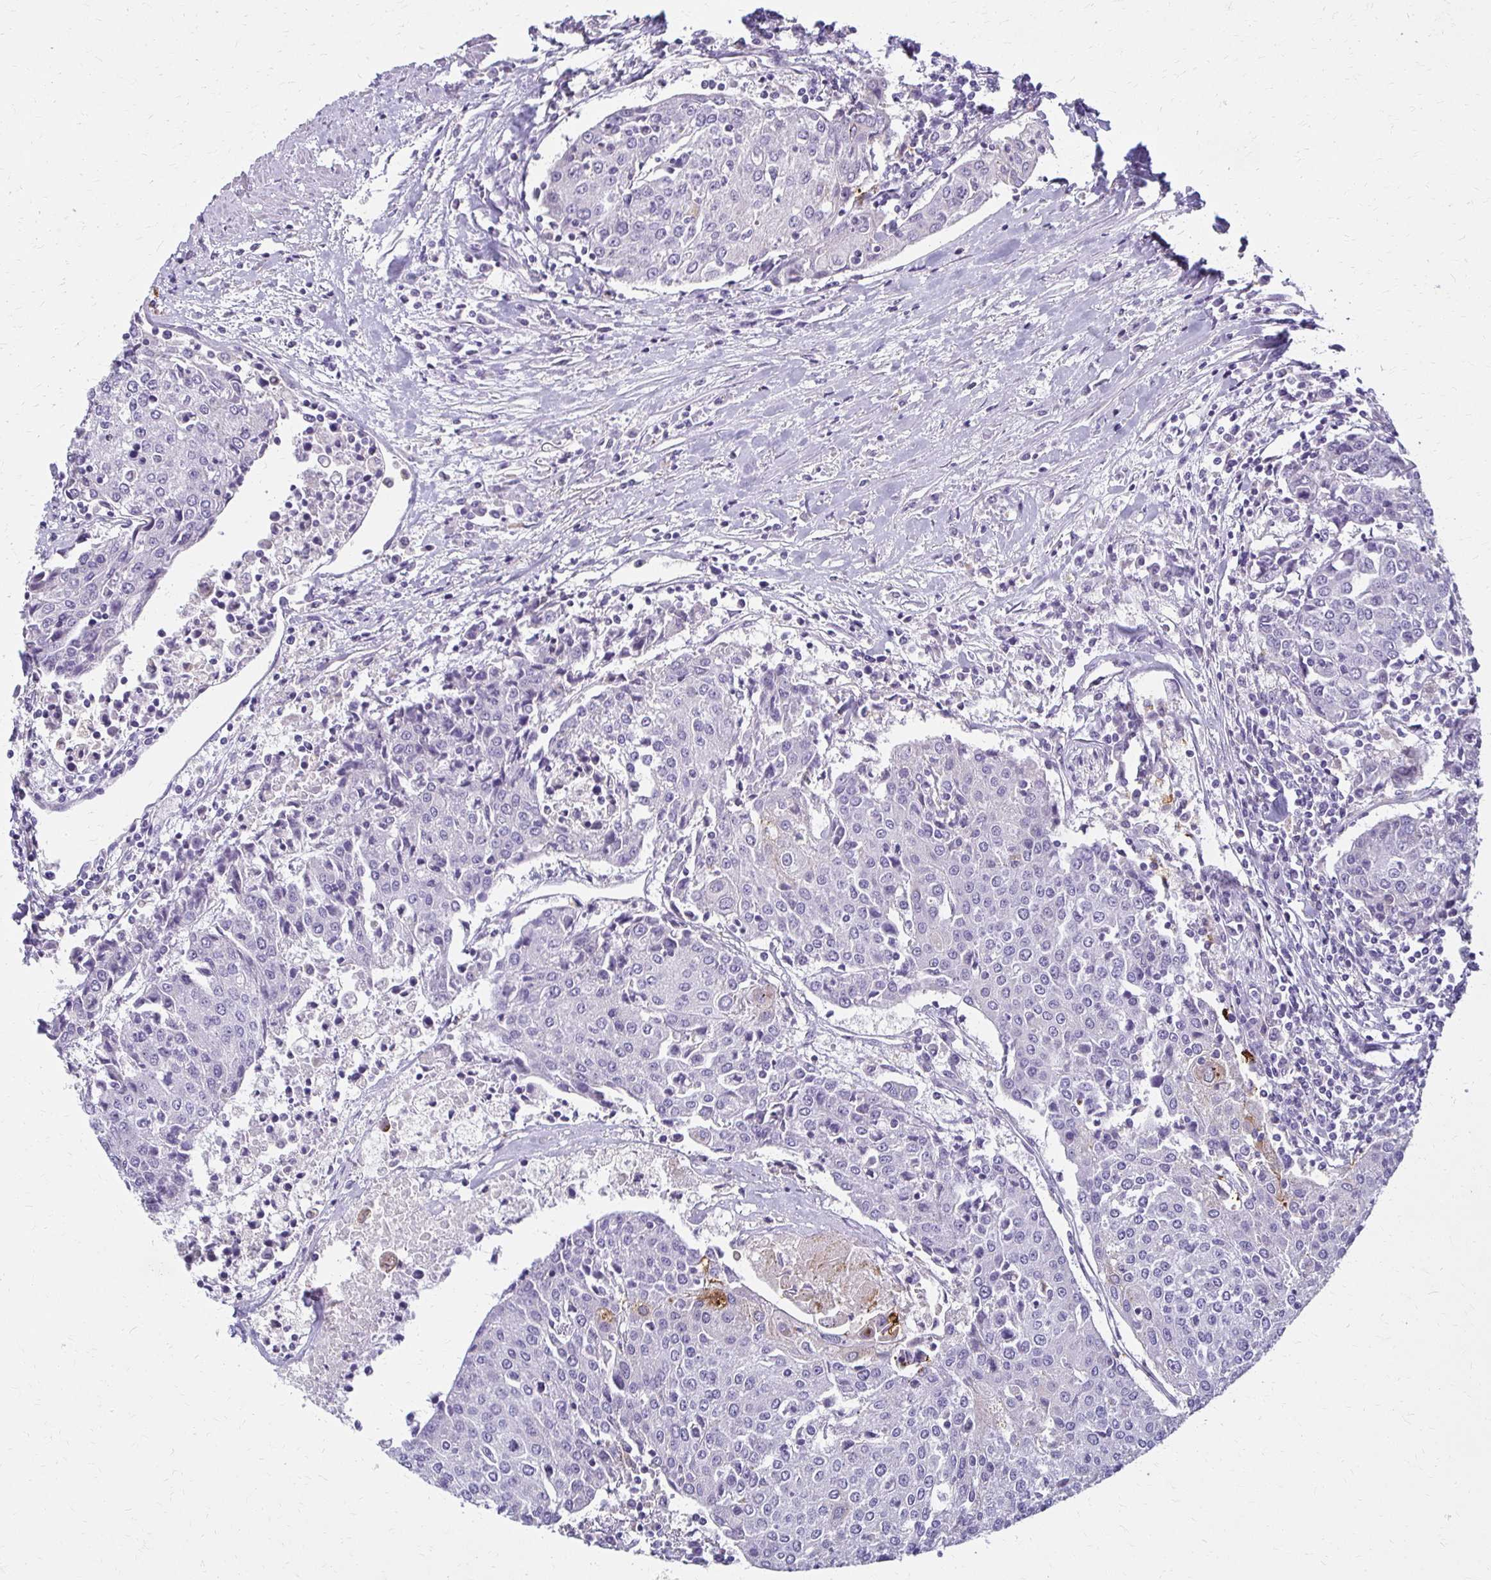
{"staining": {"intensity": "negative", "quantity": "none", "location": "none"}, "tissue": "urothelial cancer", "cell_type": "Tumor cells", "image_type": "cancer", "snomed": [{"axis": "morphology", "description": "Urothelial carcinoma, High grade"}, {"axis": "topography", "description": "Urinary bladder"}], "caption": "This photomicrograph is of urothelial carcinoma (high-grade) stained with immunohistochemistry (IHC) to label a protein in brown with the nuclei are counter-stained blue. There is no expression in tumor cells.", "gene": "BBS12", "patient": {"sex": "female", "age": 85}}